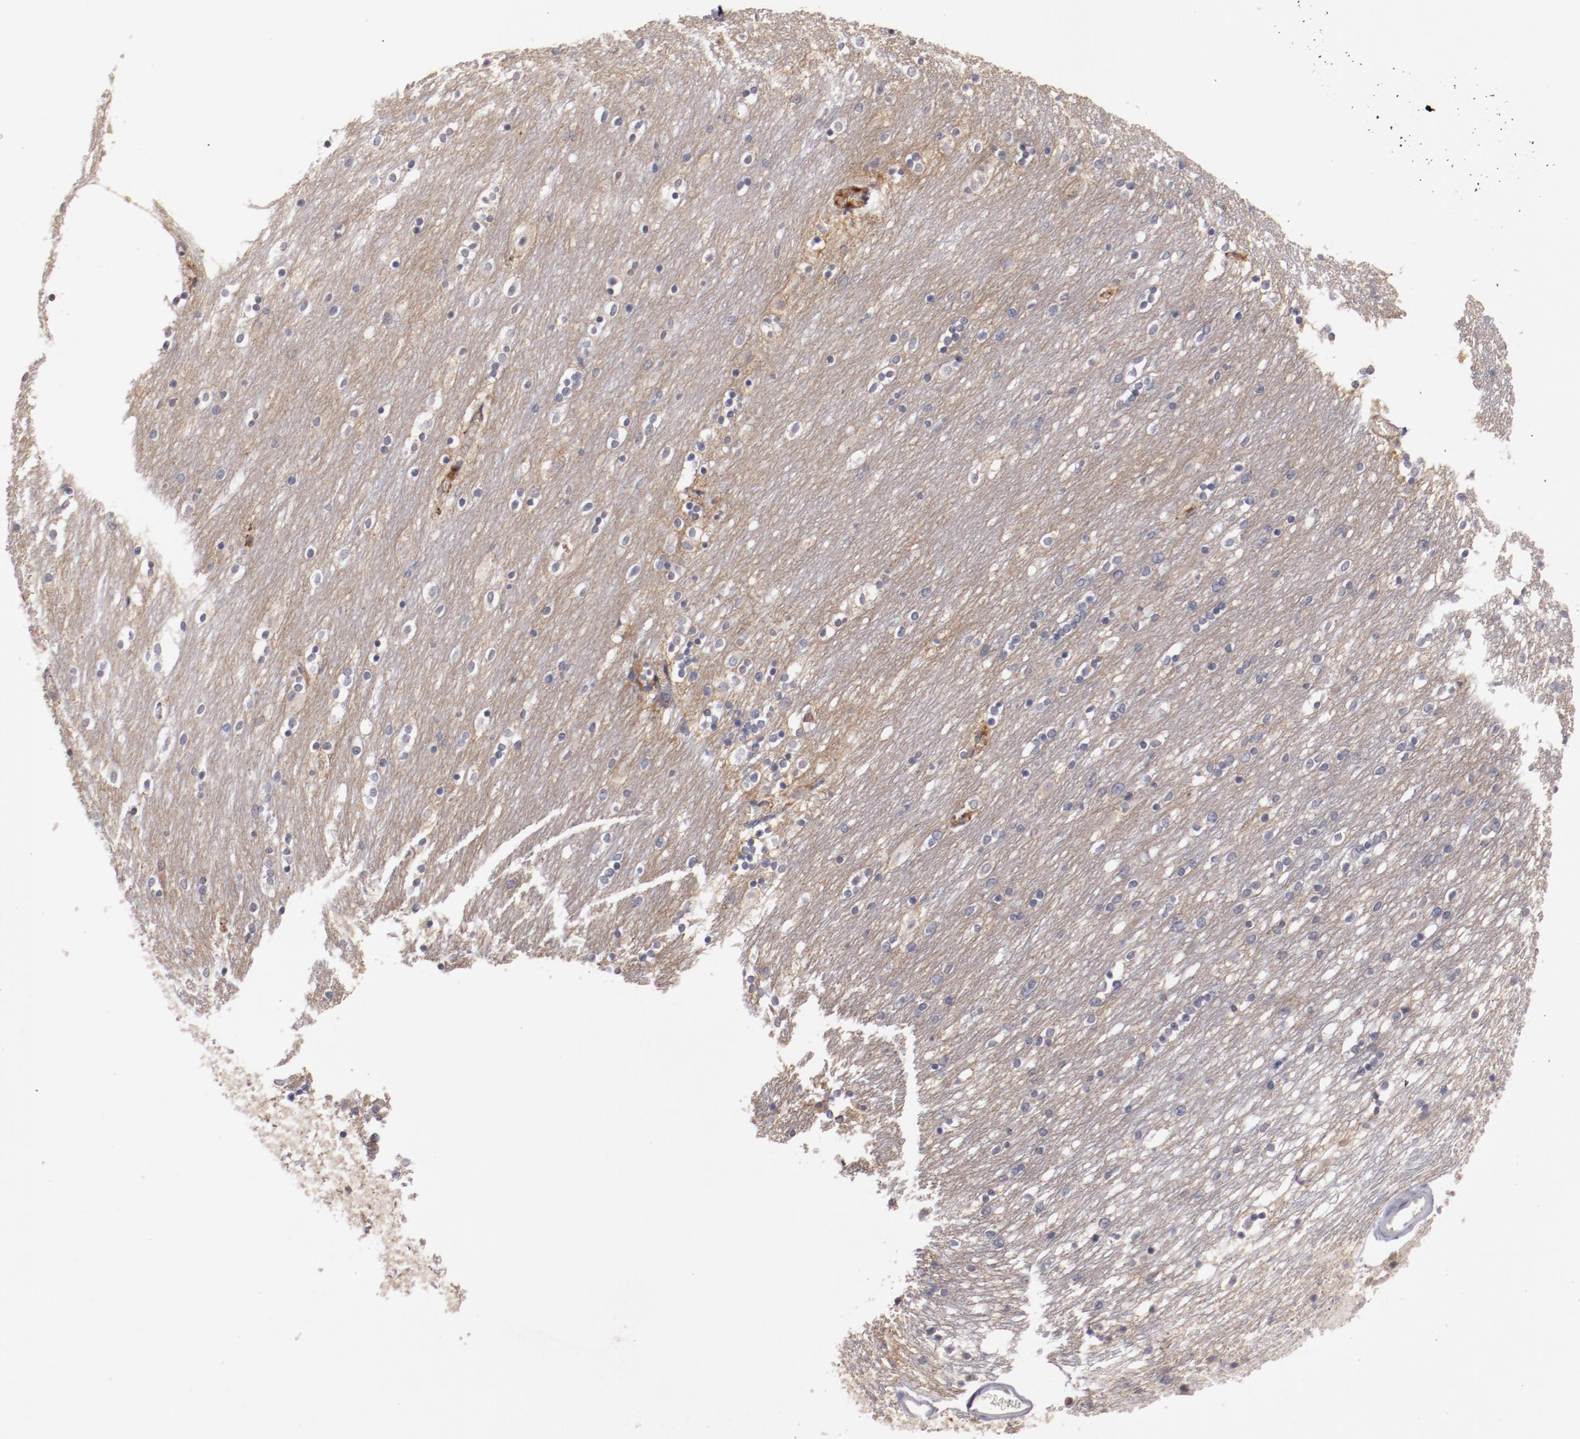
{"staining": {"intensity": "negative", "quantity": "none", "location": "none"}, "tissue": "caudate", "cell_type": "Glial cells", "image_type": "normal", "snomed": [{"axis": "morphology", "description": "Normal tissue, NOS"}, {"axis": "topography", "description": "Lateral ventricle wall"}], "caption": "The image displays no significant positivity in glial cells of caudate.", "gene": "MBL2", "patient": {"sex": "female", "age": 54}}